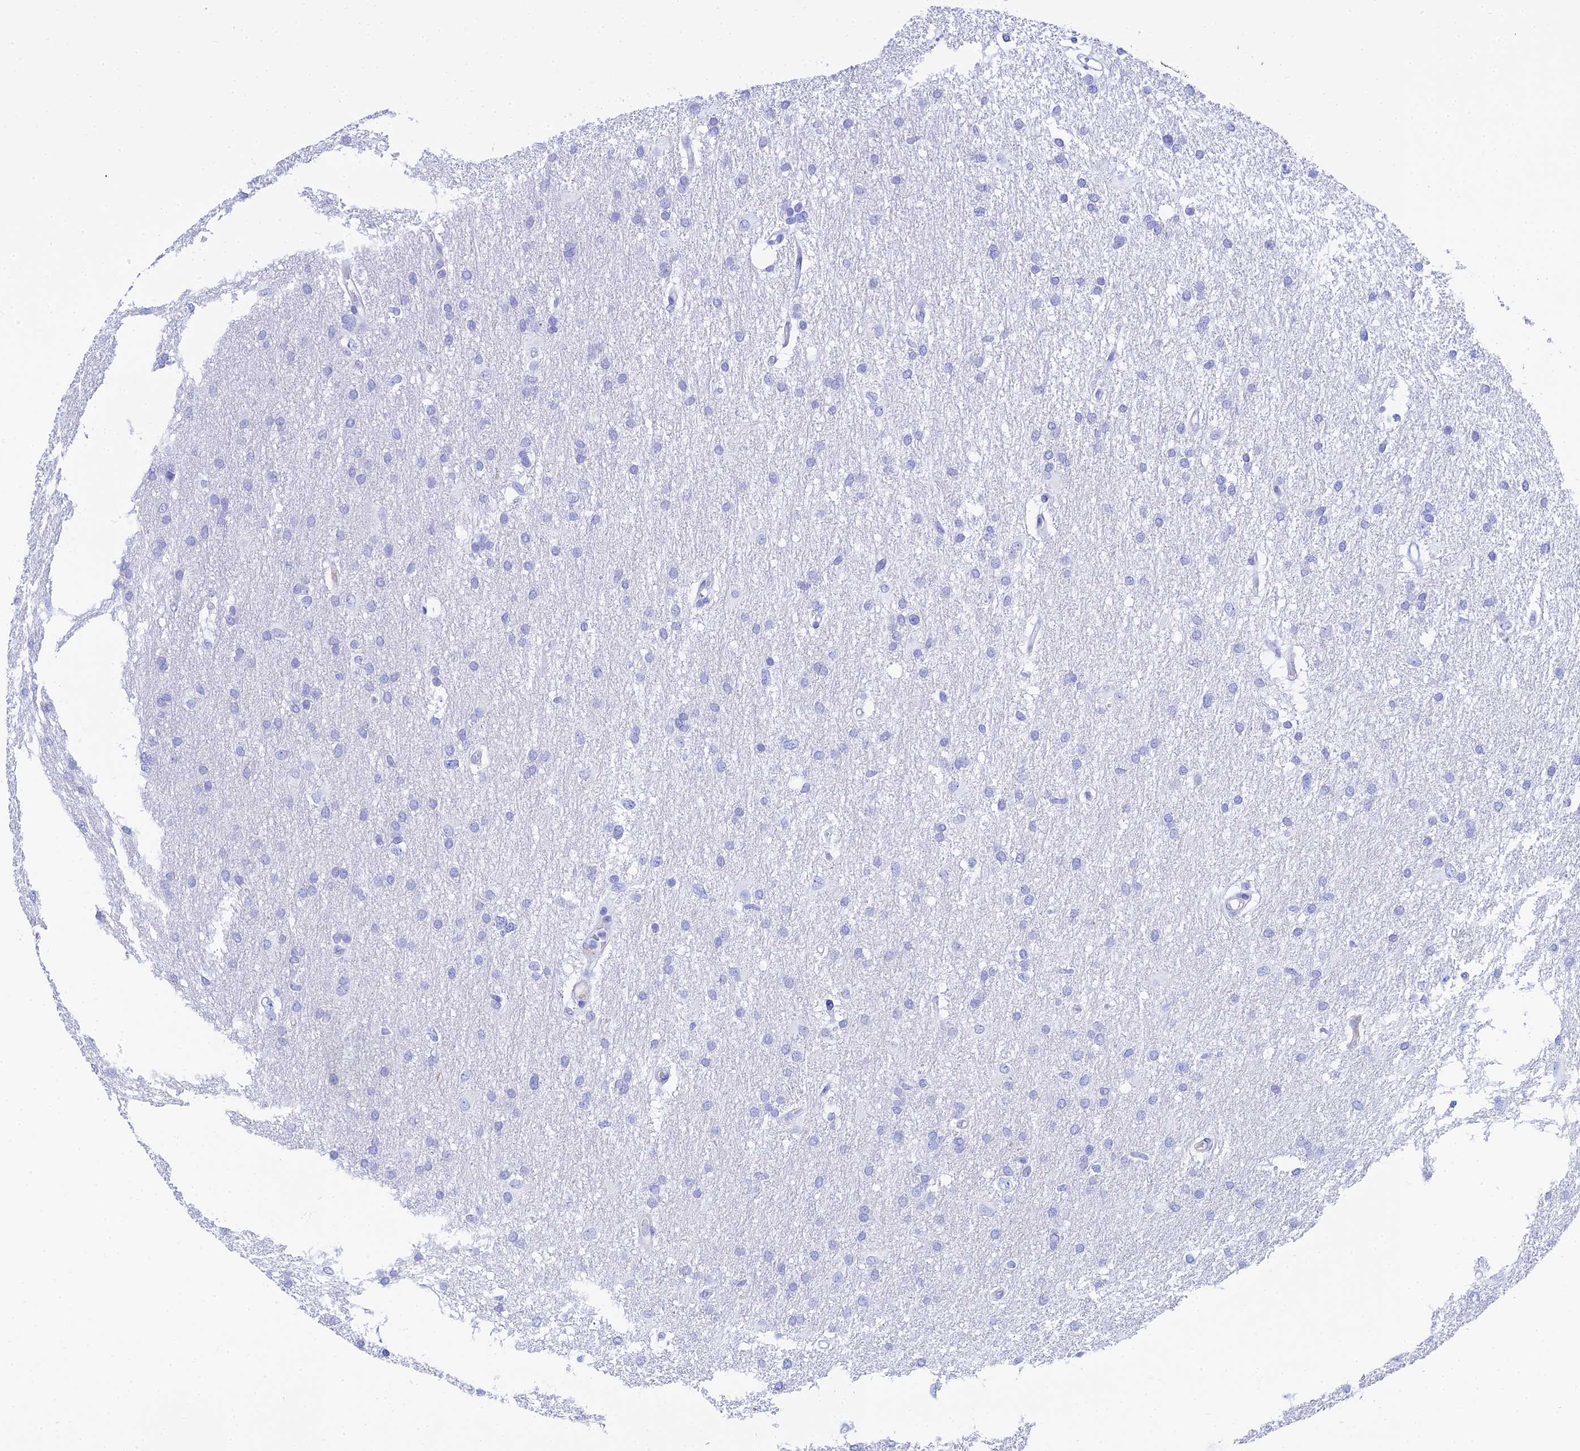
{"staining": {"intensity": "negative", "quantity": "none", "location": "none"}, "tissue": "glioma", "cell_type": "Tumor cells", "image_type": "cancer", "snomed": [{"axis": "morphology", "description": "Glioma, malignant, High grade"}, {"axis": "topography", "description": "Brain"}], "caption": "Tumor cells show no significant expression in glioma.", "gene": "CELA3A", "patient": {"sex": "male", "age": 77}}